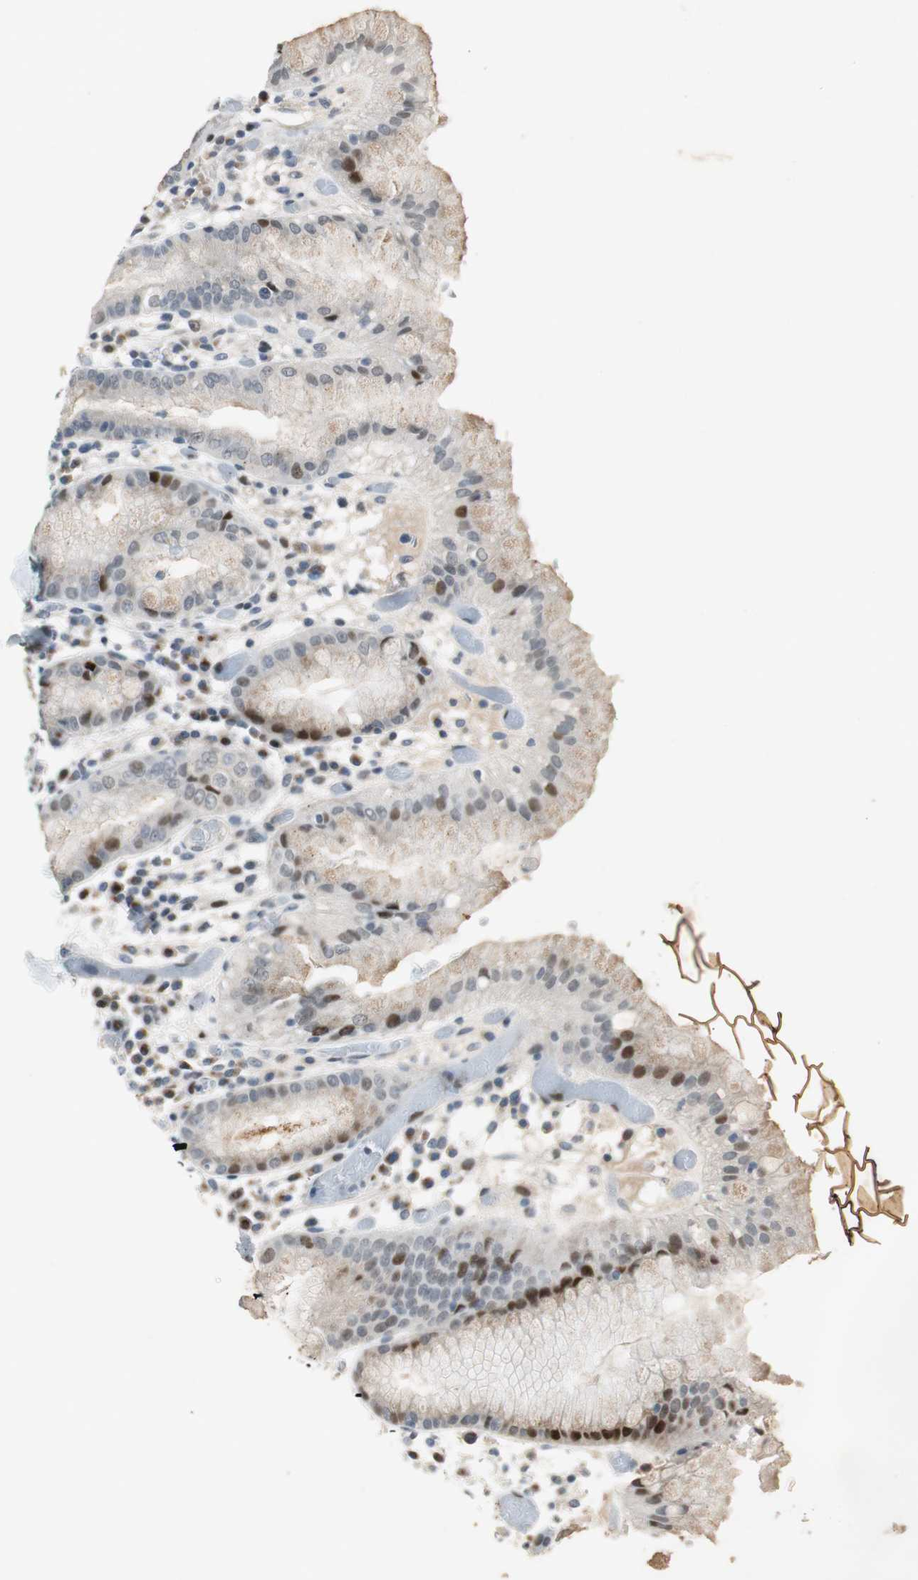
{"staining": {"intensity": "strong", "quantity": "<25%", "location": "cytoplasmic/membranous,nuclear"}, "tissue": "stomach", "cell_type": "Glandular cells", "image_type": "normal", "snomed": [{"axis": "morphology", "description": "Normal tissue, NOS"}, {"axis": "topography", "description": "Stomach"}, {"axis": "topography", "description": "Stomach, lower"}], "caption": "Strong cytoplasmic/membranous,nuclear protein positivity is seen in about <25% of glandular cells in stomach. The protein of interest is stained brown, and the nuclei are stained in blue (DAB (3,3'-diaminobenzidine) IHC with brightfield microscopy, high magnification).", "gene": "AJUBA", "patient": {"sex": "female", "age": 75}}